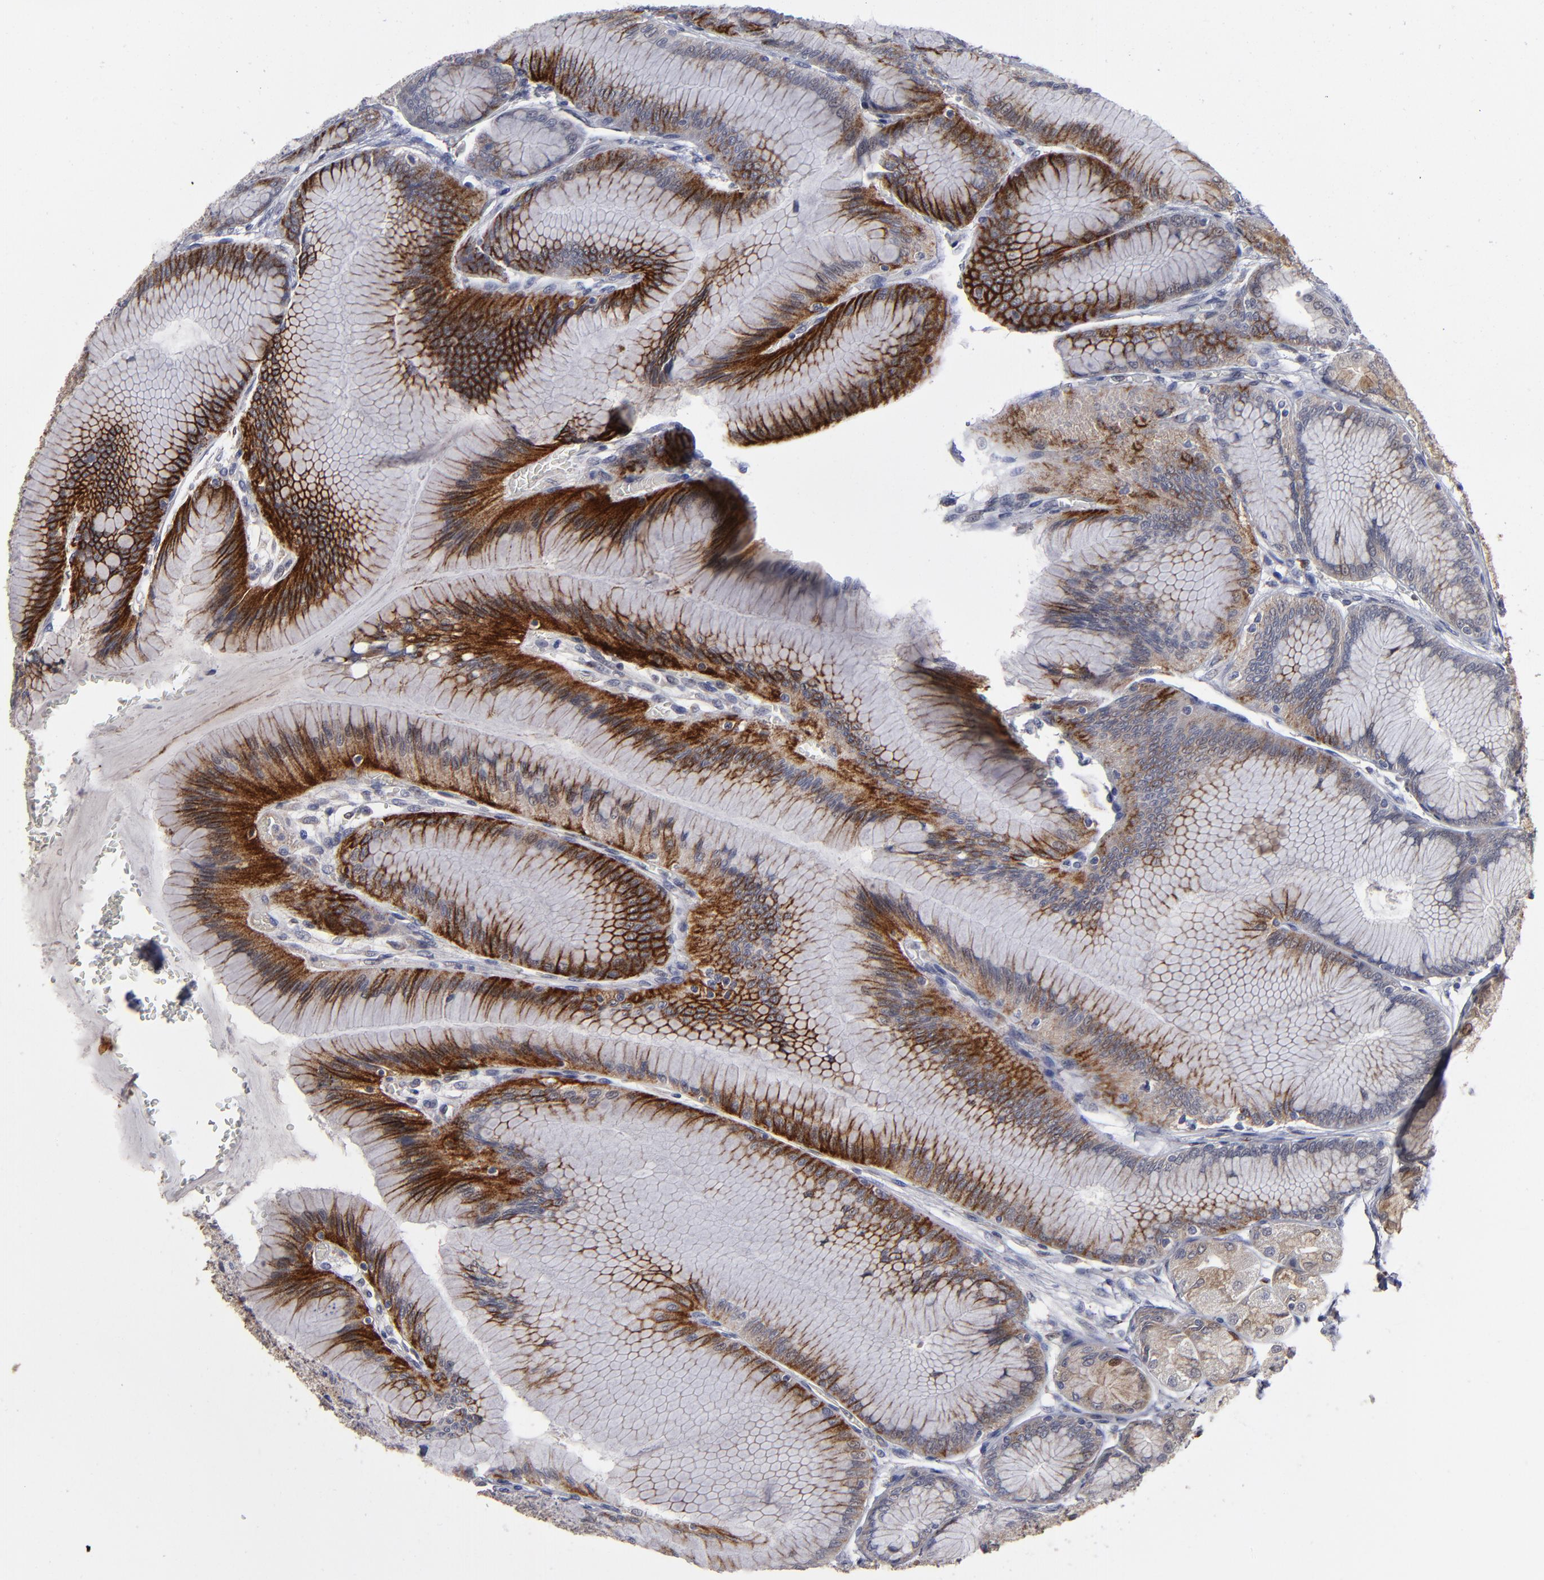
{"staining": {"intensity": "strong", "quantity": ">75%", "location": "cytoplasmic/membranous"}, "tissue": "stomach", "cell_type": "Glandular cells", "image_type": "normal", "snomed": [{"axis": "morphology", "description": "Normal tissue, NOS"}, {"axis": "morphology", "description": "Adenocarcinoma, NOS"}, {"axis": "topography", "description": "Stomach"}, {"axis": "topography", "description": "Stomach, lower"}], "caption": "About >75% of glandular cells in normal stomach display strong cytoplasmic/membranous protein positivity as visualized by brown immunohistochemical staining.", "gene": "EXD2", "patient": {"sex": "female", "age": 65}}